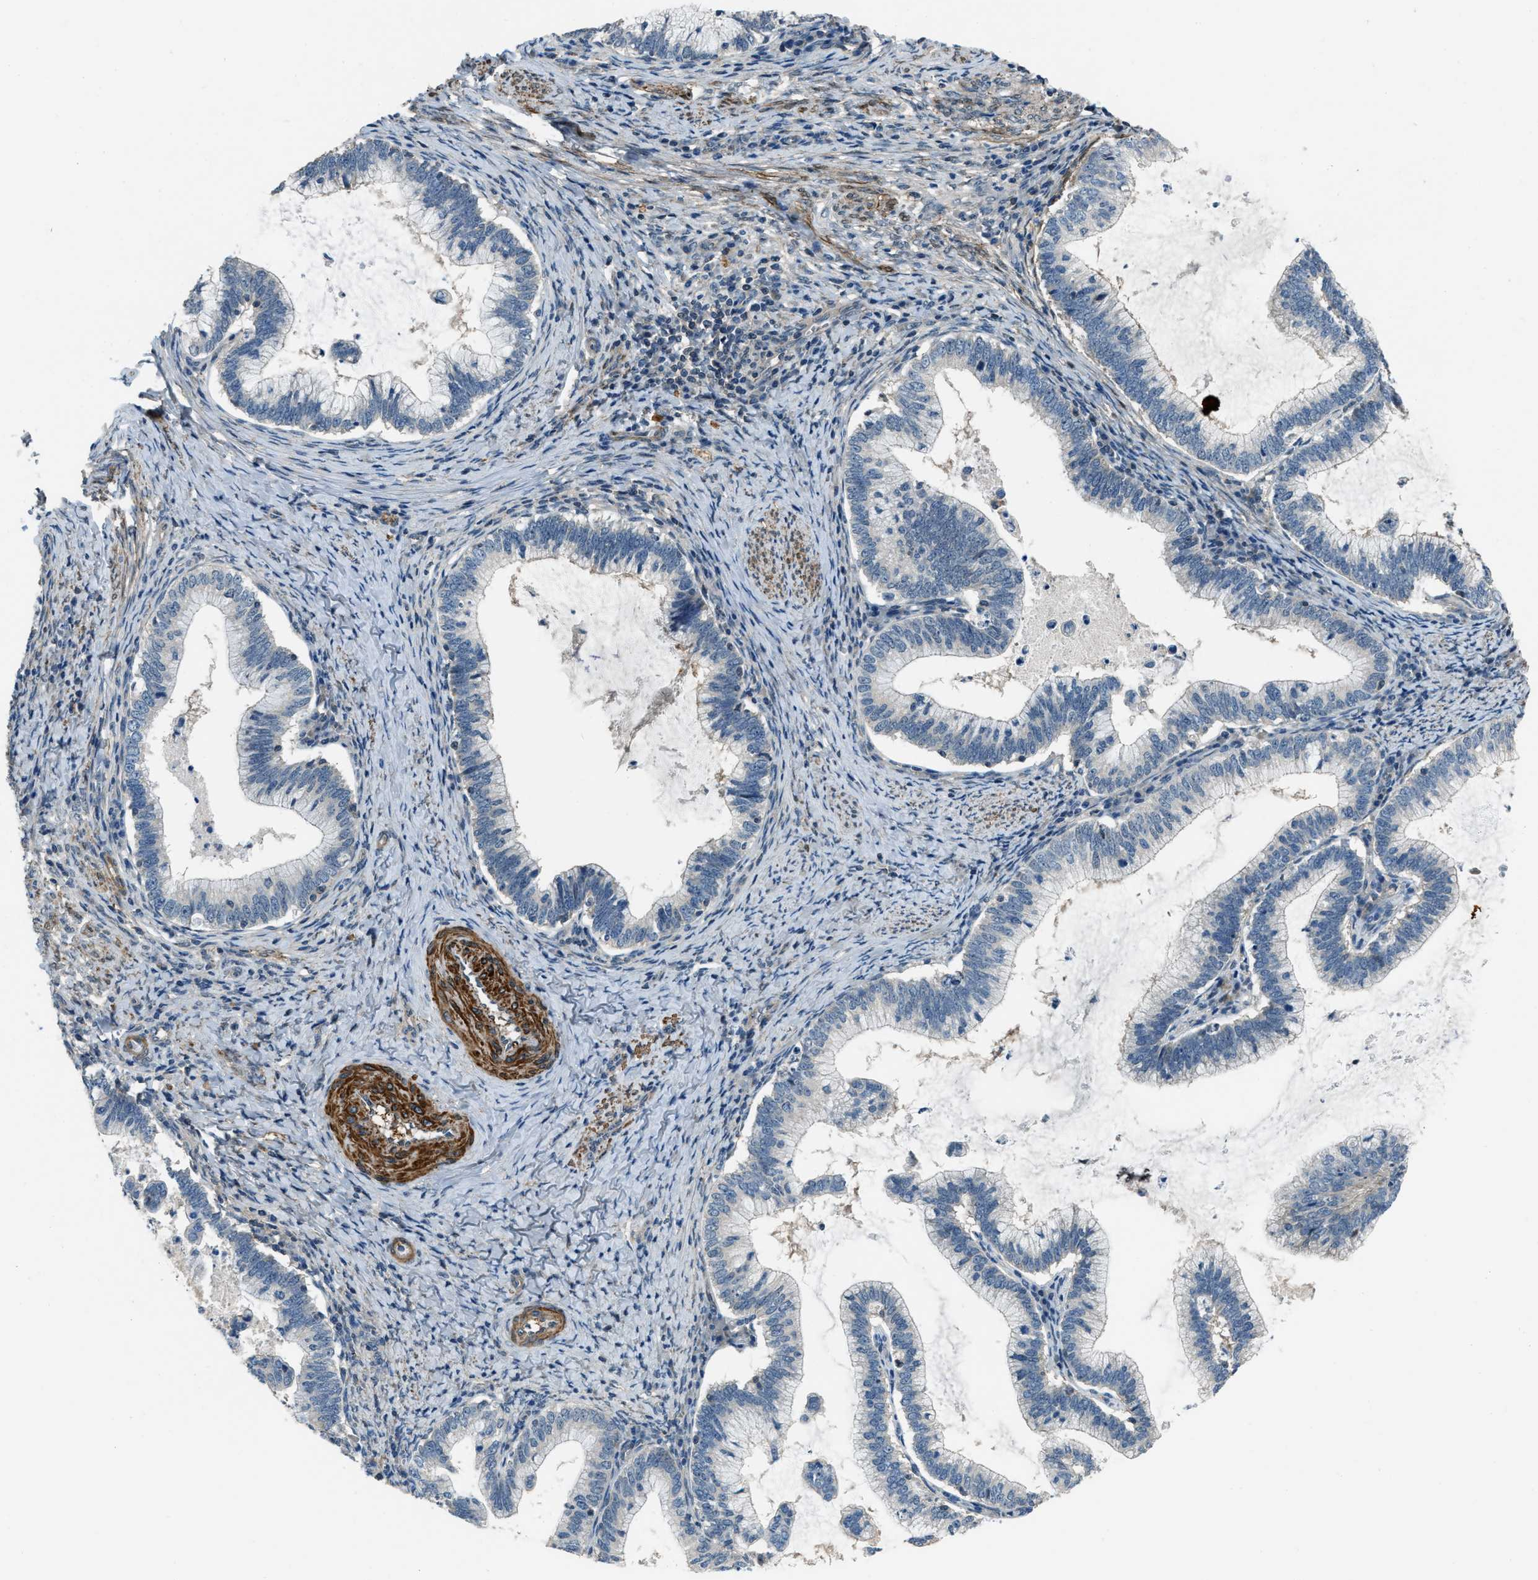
{"staining": {"intensity": "negative", "quantity": "none", "location": "none"}, "tissue": "cervical cancer", "cell_type": "Tumor cells", "image_type": "cancer", "snomed": [{"axis": "morphology", "description": "Adenocarcinoma, NOS"}, {"axis": "topography", "description": "Cervix"}], "caption": "High power microscopy histopathology image of an immunohistochemistry (IHC) photomicrograph of cervical cancer, revealing no significant staining in tumor cells.", "gene": "NUDCD3", "patient": {"sex": "female", "age": 36}}